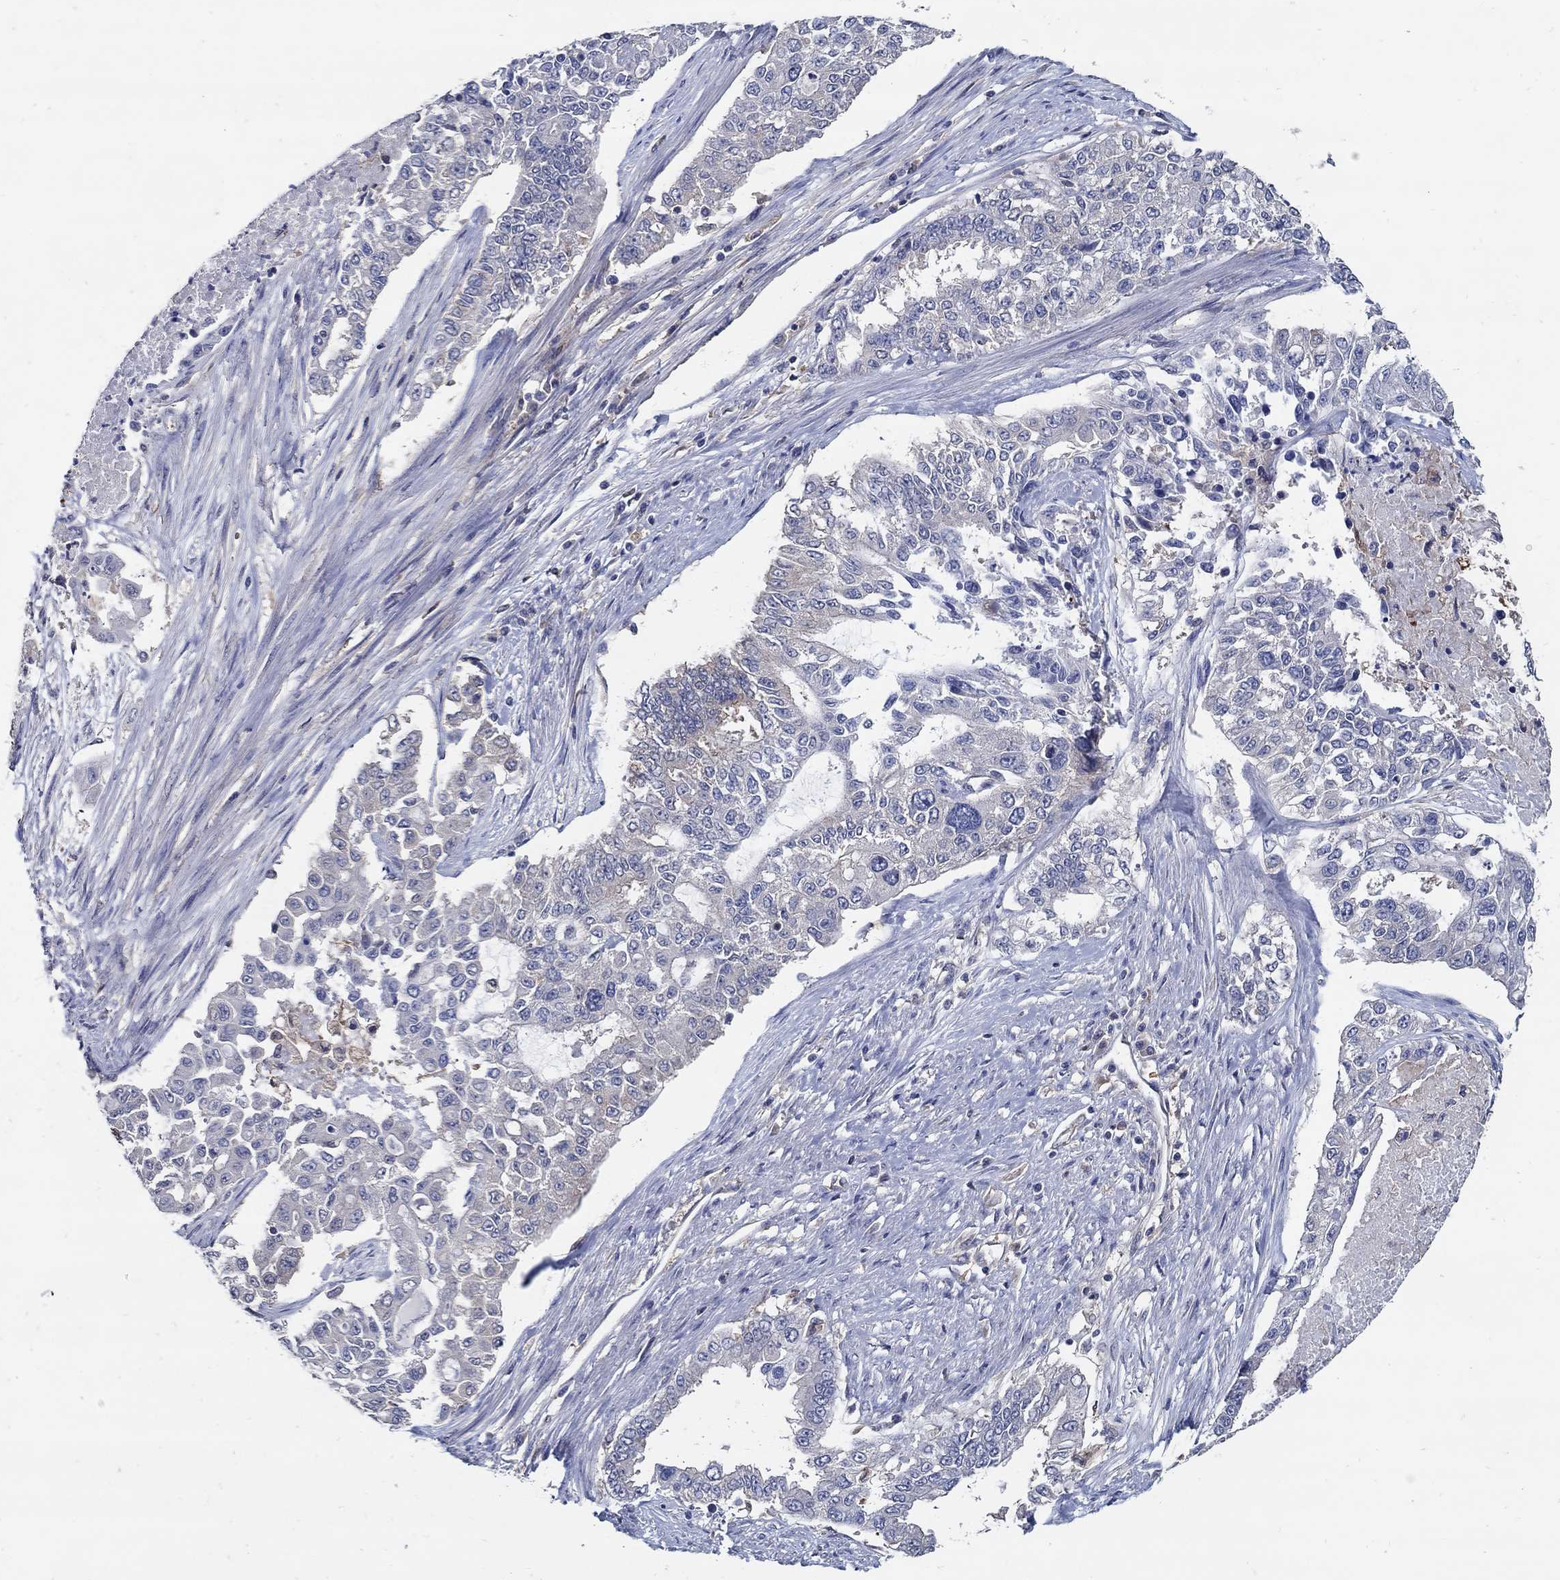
{"staining": {"intensity": "negative", "quantity": "none", "location": "none"}, "tissue": "endometrial cancer", "cell_type": "Tumor cells", "image_type": "cancer", "snomed": [{"axis": "morphology", "description": "Adenocarcinoma, NOS"}, {"axis": "topography", "description": "Uterus"}], "caption": "An image of adenocarcinoma (endometrial) stained for a protein exhibits no brown staining in tumor cells.", "gene": "MTHFR", "patient": {"sex": "female", "age": 59}}